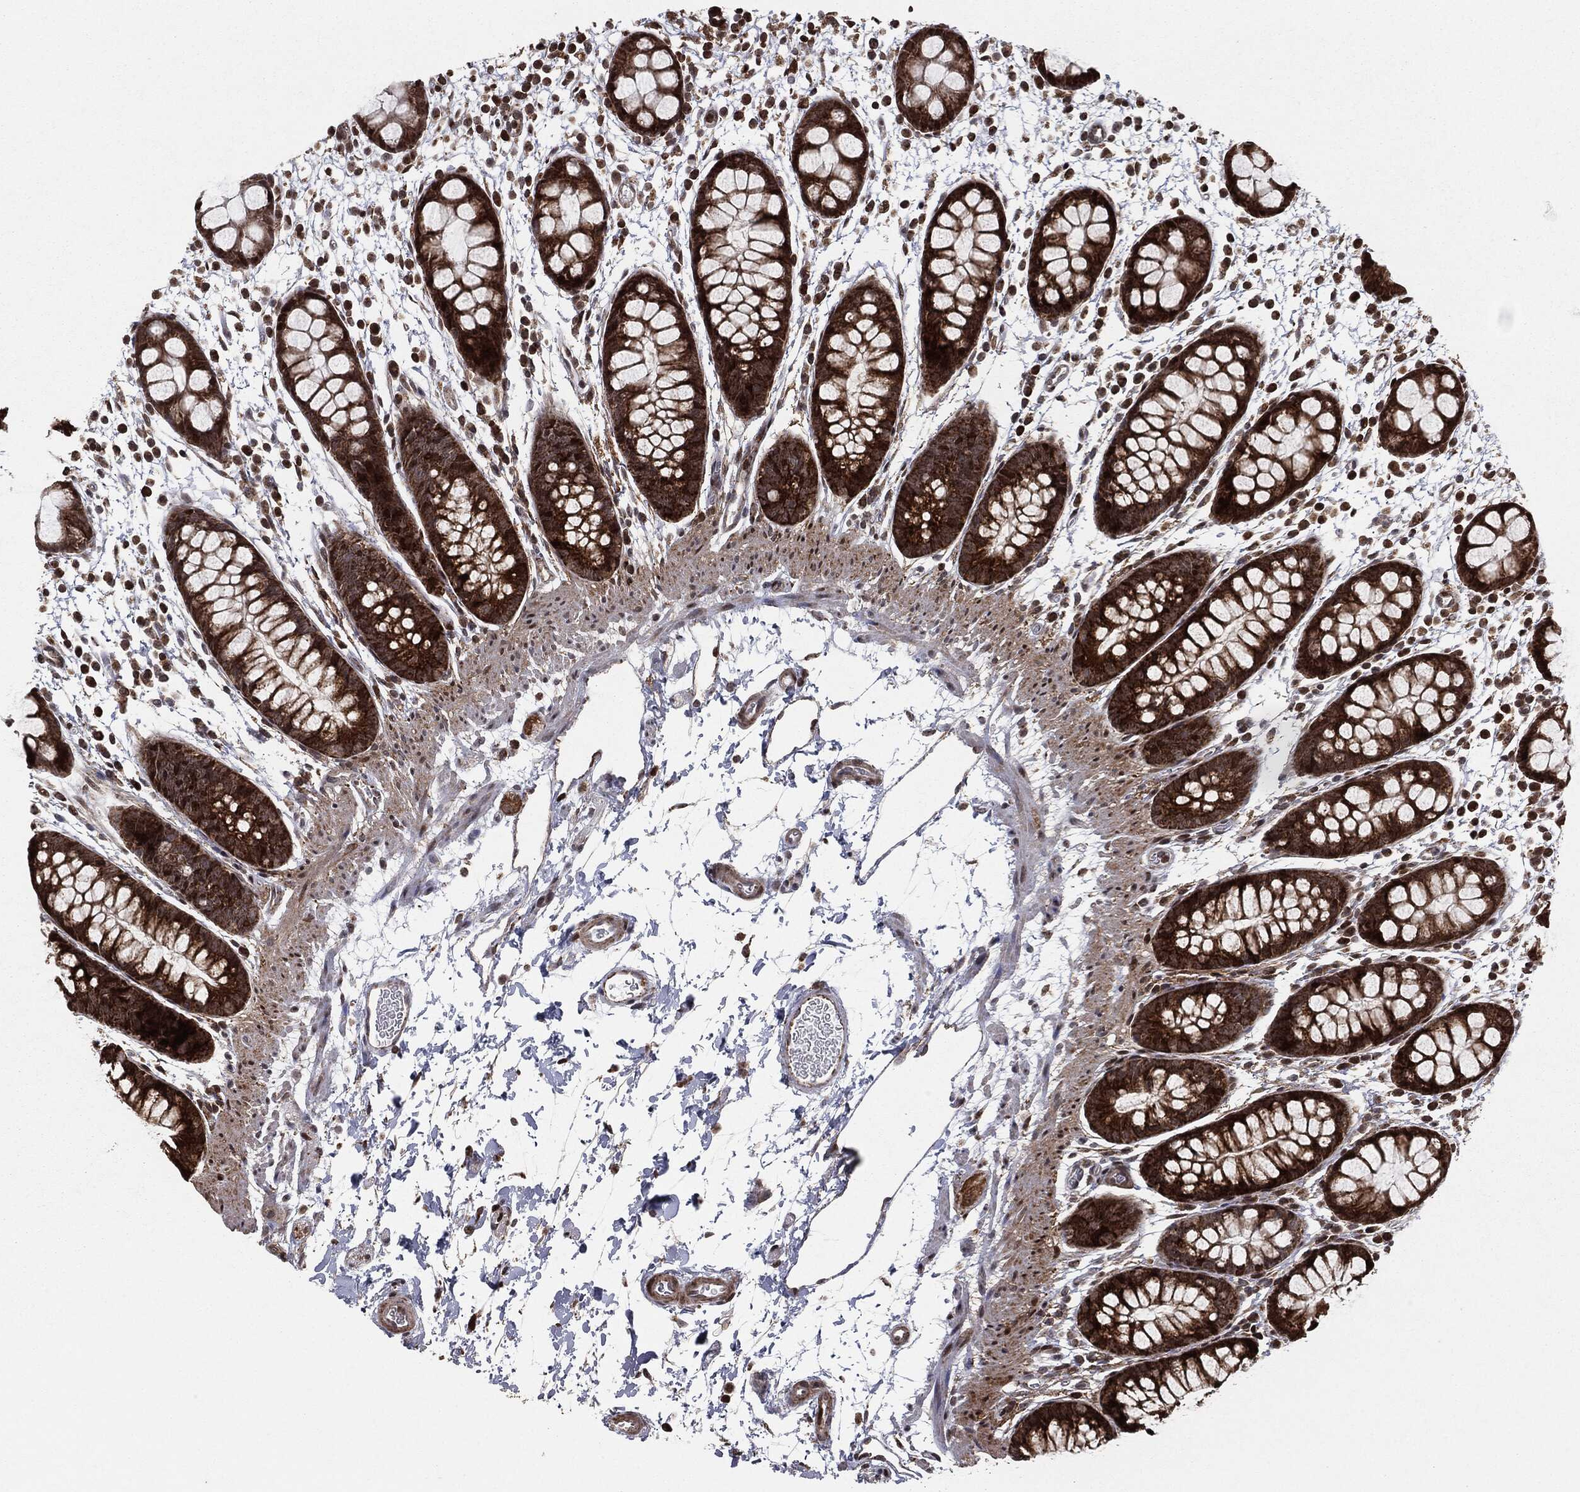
{"staining": {"intensity": "strong", "quantity": ">75%", "location": "cytoplasmic/membranous,nuclear"}, "tissue": "rectum", "cell_type": "Glandular cells", "image_type": "normal", "snomed": [{"axis": "morphology", "description": "Normal tissue, NOS"}, {"axis": "topography", "description": "Rectum"}], "caption": "Strong cytoplasmic/membranous,nuclear expression for a protein is identified in approximately >75% of glandular cells of benign rectum using IHC.", "gene": "CHCHD2", "patient": {"sex": "male", "age": 57}}